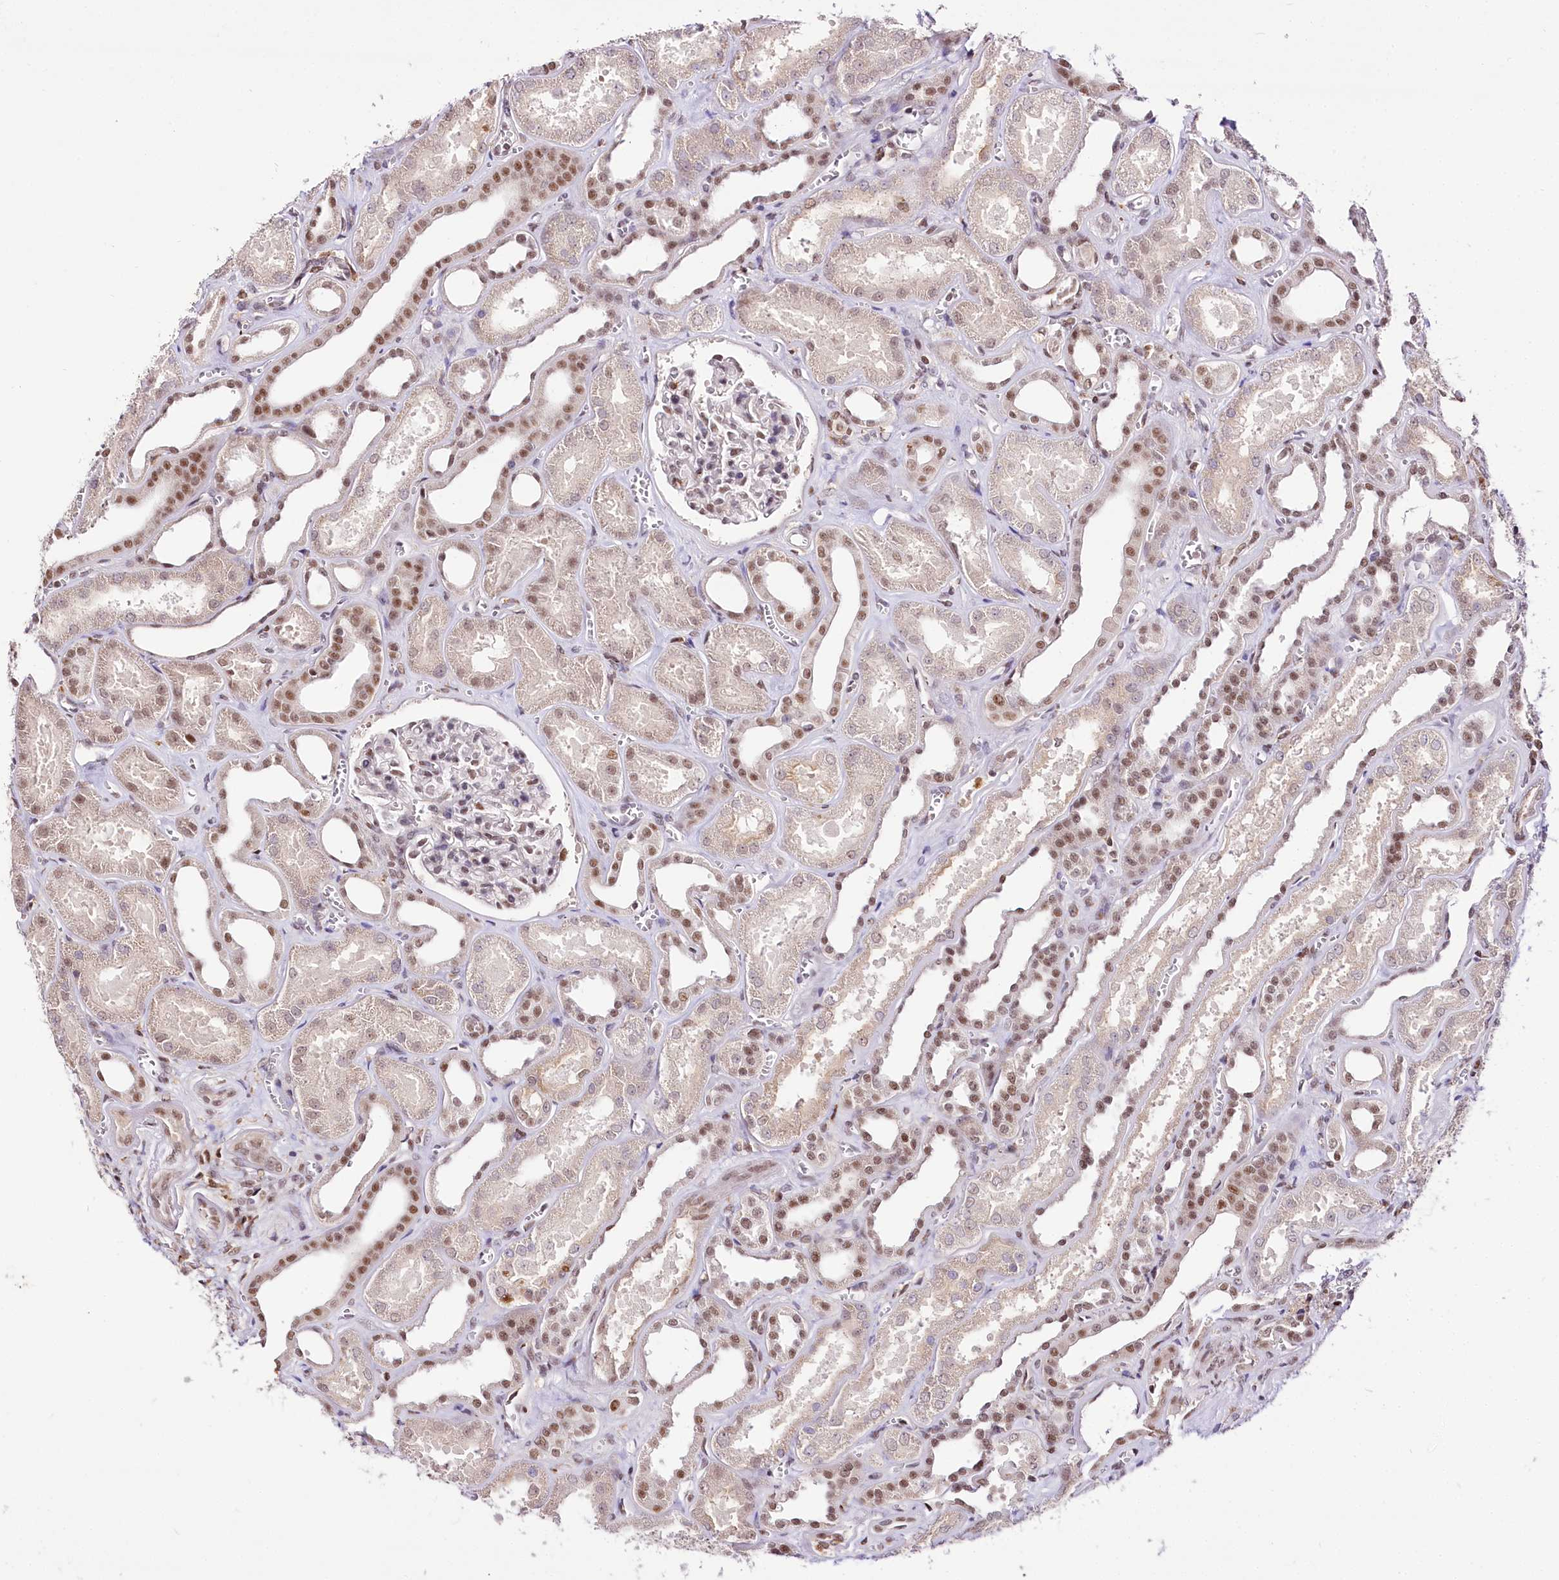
{"staining": {"intensity": "moderate", "quantity": "<25%", "location": "nuclear"}, "tissue": "kidney", "cell_type": "Cells in glomeruli", "image_type": "normal", "snomed": [{"axis": "morphology", "description": "Normal tissue, NOS"}, {"axis": "morphology", "description": "Adenocarcinoma, NOS"}, {"axis": "topography", "description": "Kidney"}], "caption": "This micrograph exhibits IHC staining of unremarkable kidney, with low moderate nuclear positivity in about <25% of cells in glomeruli.", "gene": "POLA2", "patient": {"sex": "female", "age": 68}}